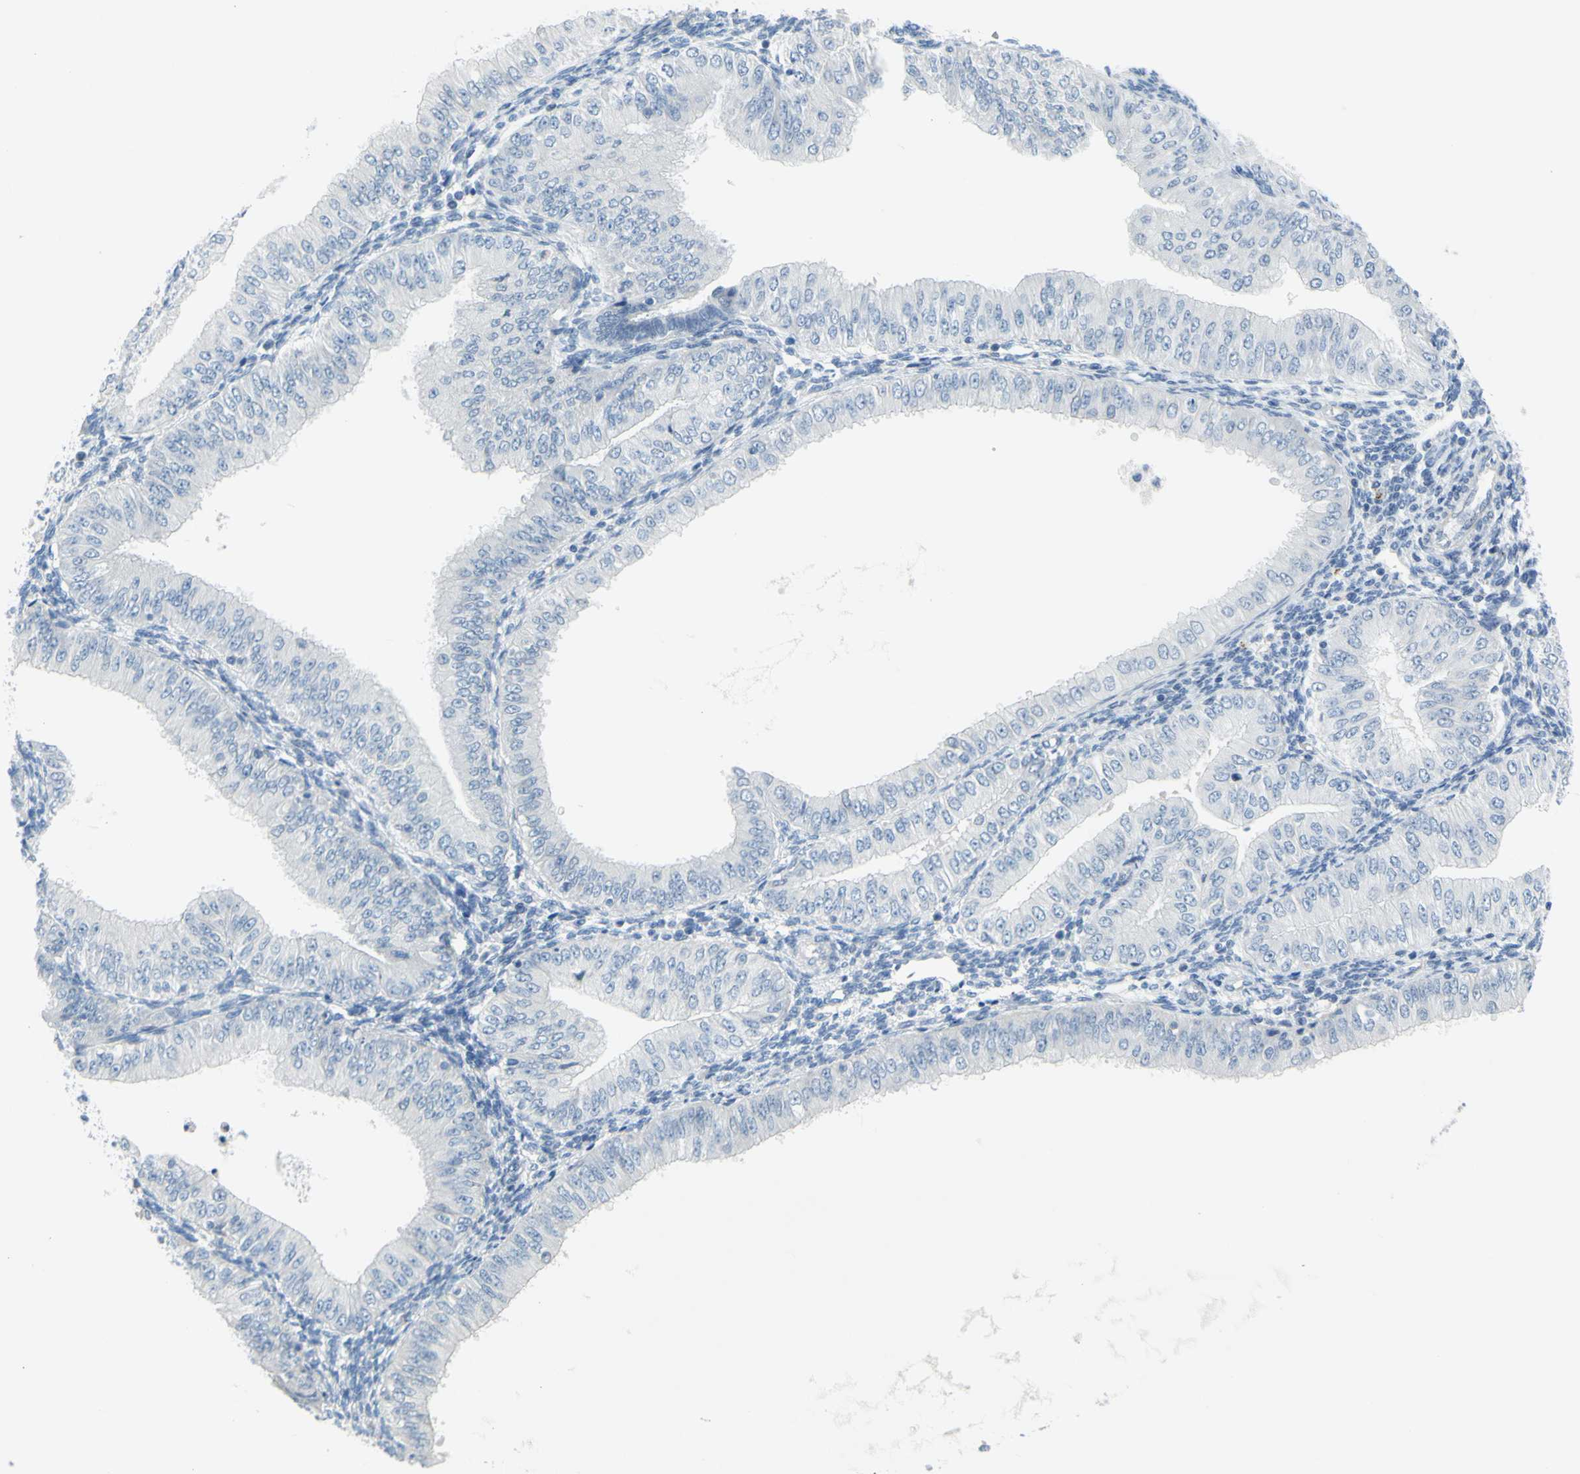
{"staining": {"intensity": "negative", "quantity": "none", "location": "none"}, "tissue": "endometrial cancer", "cell_type": "Tumor cells", "image_type": "cancer", "snomed": [{"axis": "morphology", "description": "Normal tissue, NOS"}, {"axis": "morphology", "description": "Adenocarcinoma, NOS"}, {"axis": "topography", "description": "Endometrium"}], "caption": "DAB immunohistochemical staining of human adenocarcinoma (endometrial) exhibits no significant staining in tumor cells.", "gene": "DCT", "patient": {"sex": "female", "age": 53}}